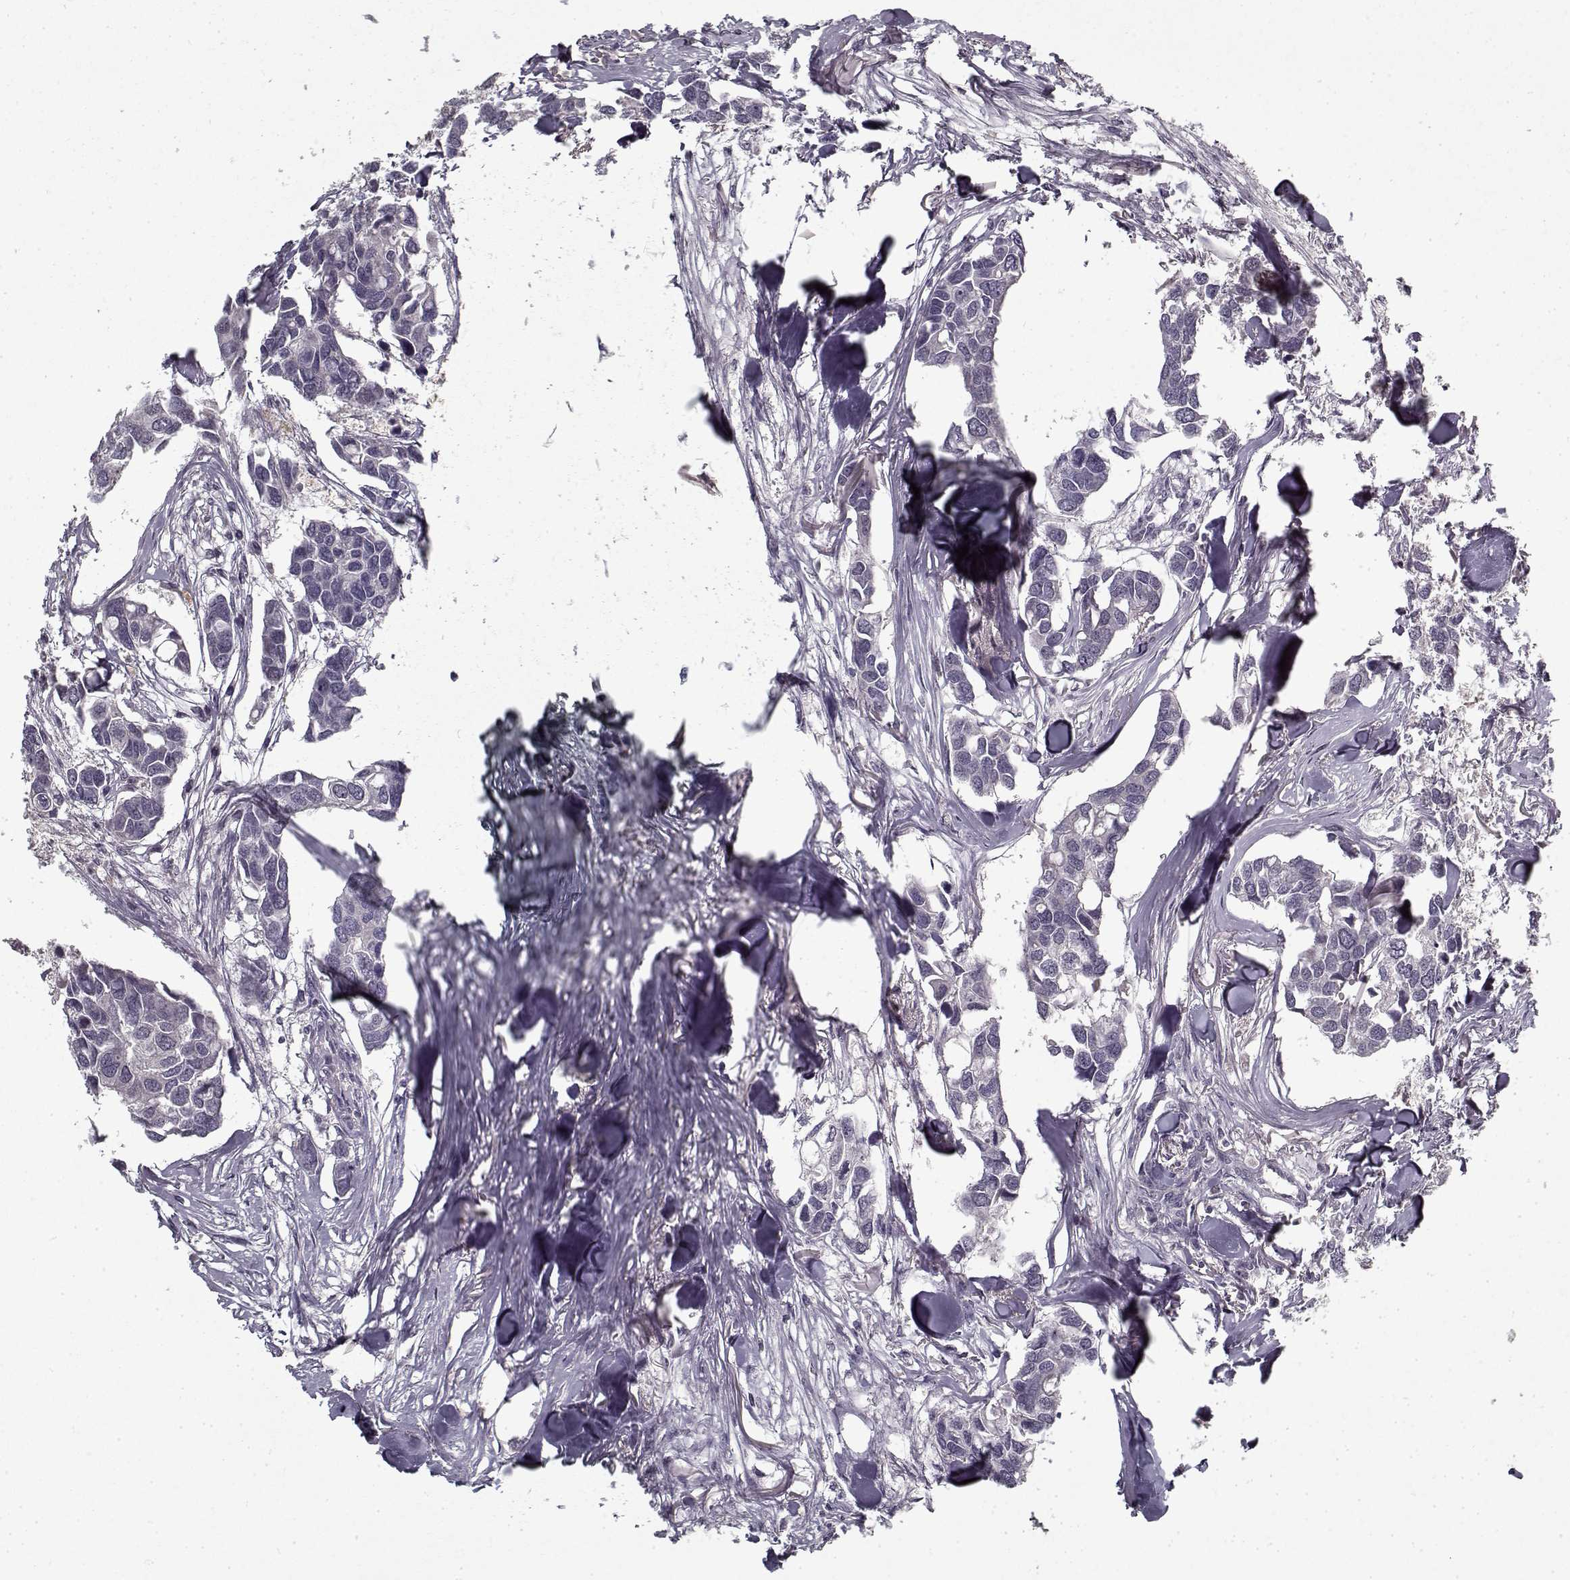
{"staining": {"intensity": "negative", "quantity": "none", "location": "none"}, "tissue": "breast cancer", "cell_type": "Tumor cells", "image_type": "cancer", "snomed": [{"axis": "morphology", "description": "Duct carcinoma"}, {"axis": "topography", "description": "Breast"}], "caption": "Immunohistochemistry of breast intraductal carcinoma shows no expression in tumor cells.", "gene": "LAMA2", "patient": {"sex": "female", "age": 83}}